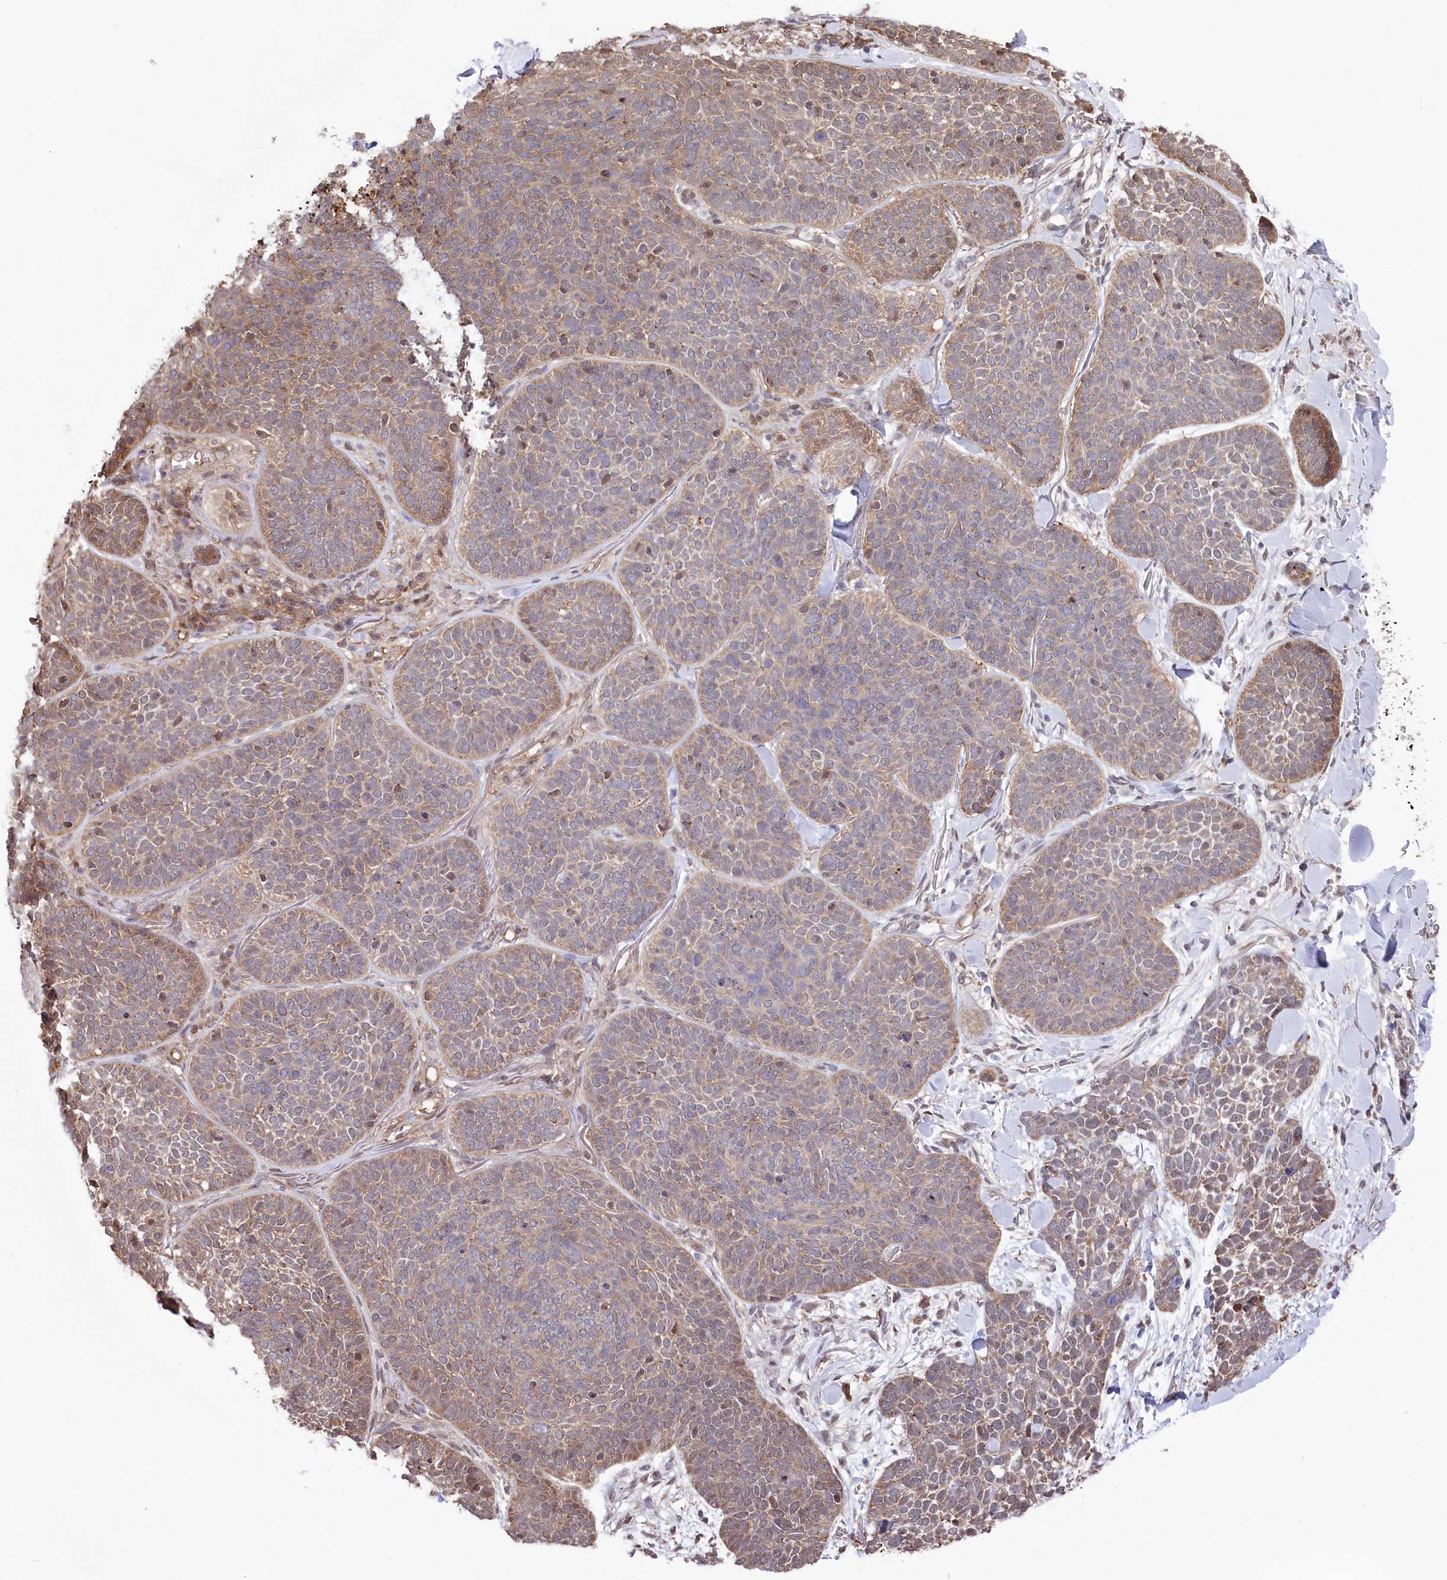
{"staining": {"intensity": "weak", "quantity": "25%-75%", "location": "cytoplasmic/membranous"}, "tissue": "skin cancer", "cell_type": "Tumor cells", "image_type": "cancer", "snomed": [{"axis": "morphology", "description": "Basal cell carcinoma"}, {"axis": "topography", "description": "Skin"}], "caption": "An image of skin basal cell carcinoma stained for a protein displays weak cytoplasmic/membranous brown staining in tumor cells.", "gene": "PSMA1", "patient": {"sex": "male", "age": 85}}